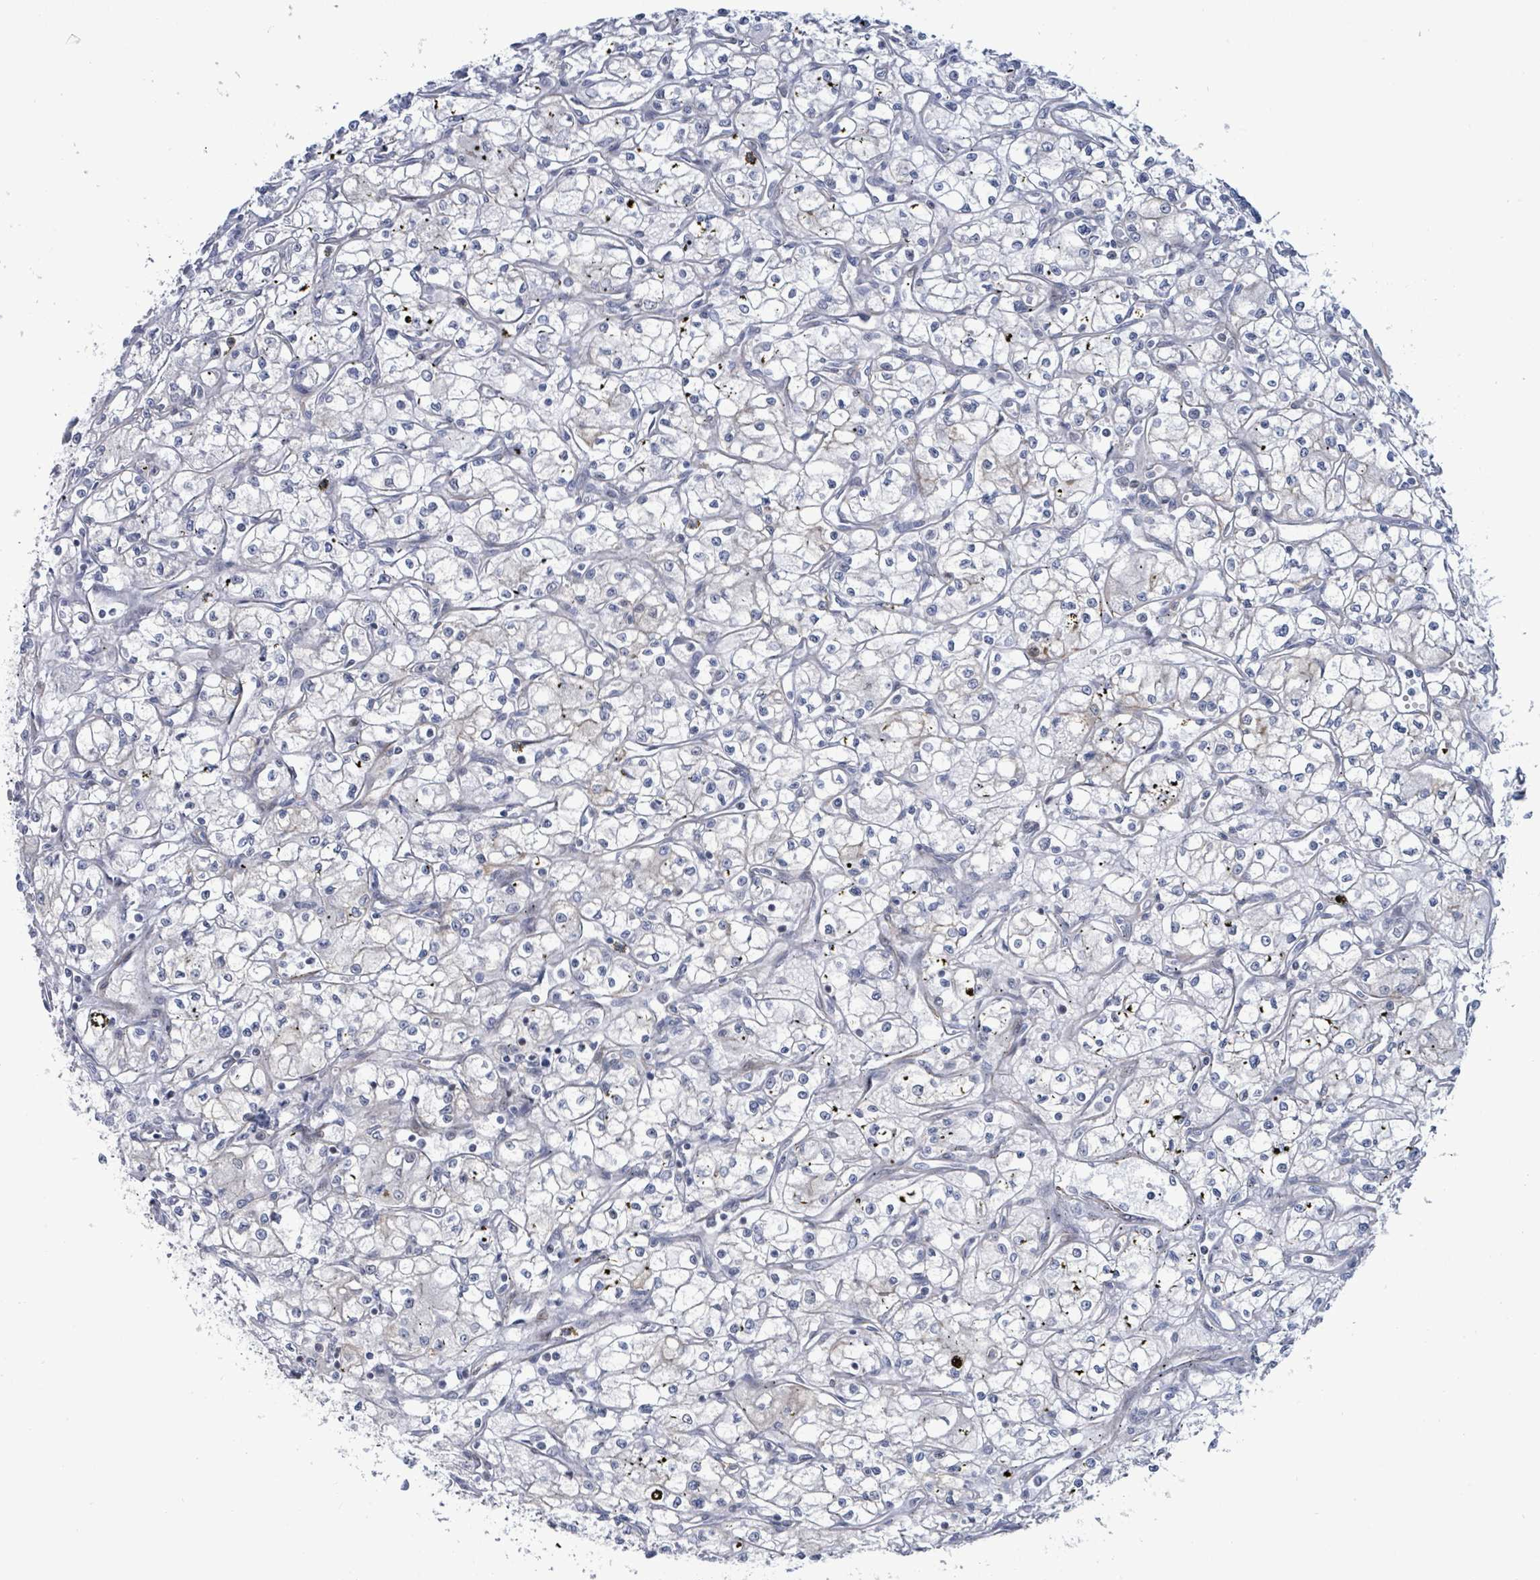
{"staining": {"intensity": "negative", "quantity": "none", "location": "none"}, "tissue": "renal cancer", "cell_type": "Tumor cells", "image_type": "cancer", "snomed": [{"axis": "morphology", "description": "Adenocarcinoma, NOS"}, {"axis": "topography", "description": "Kidney"}], "caption": "The histopathology image displays no significant expression in tumor cells of renal adenocarcinoma.", "gene": "DMRTC1B", "patient": {"sex": "male", "age": 59}}